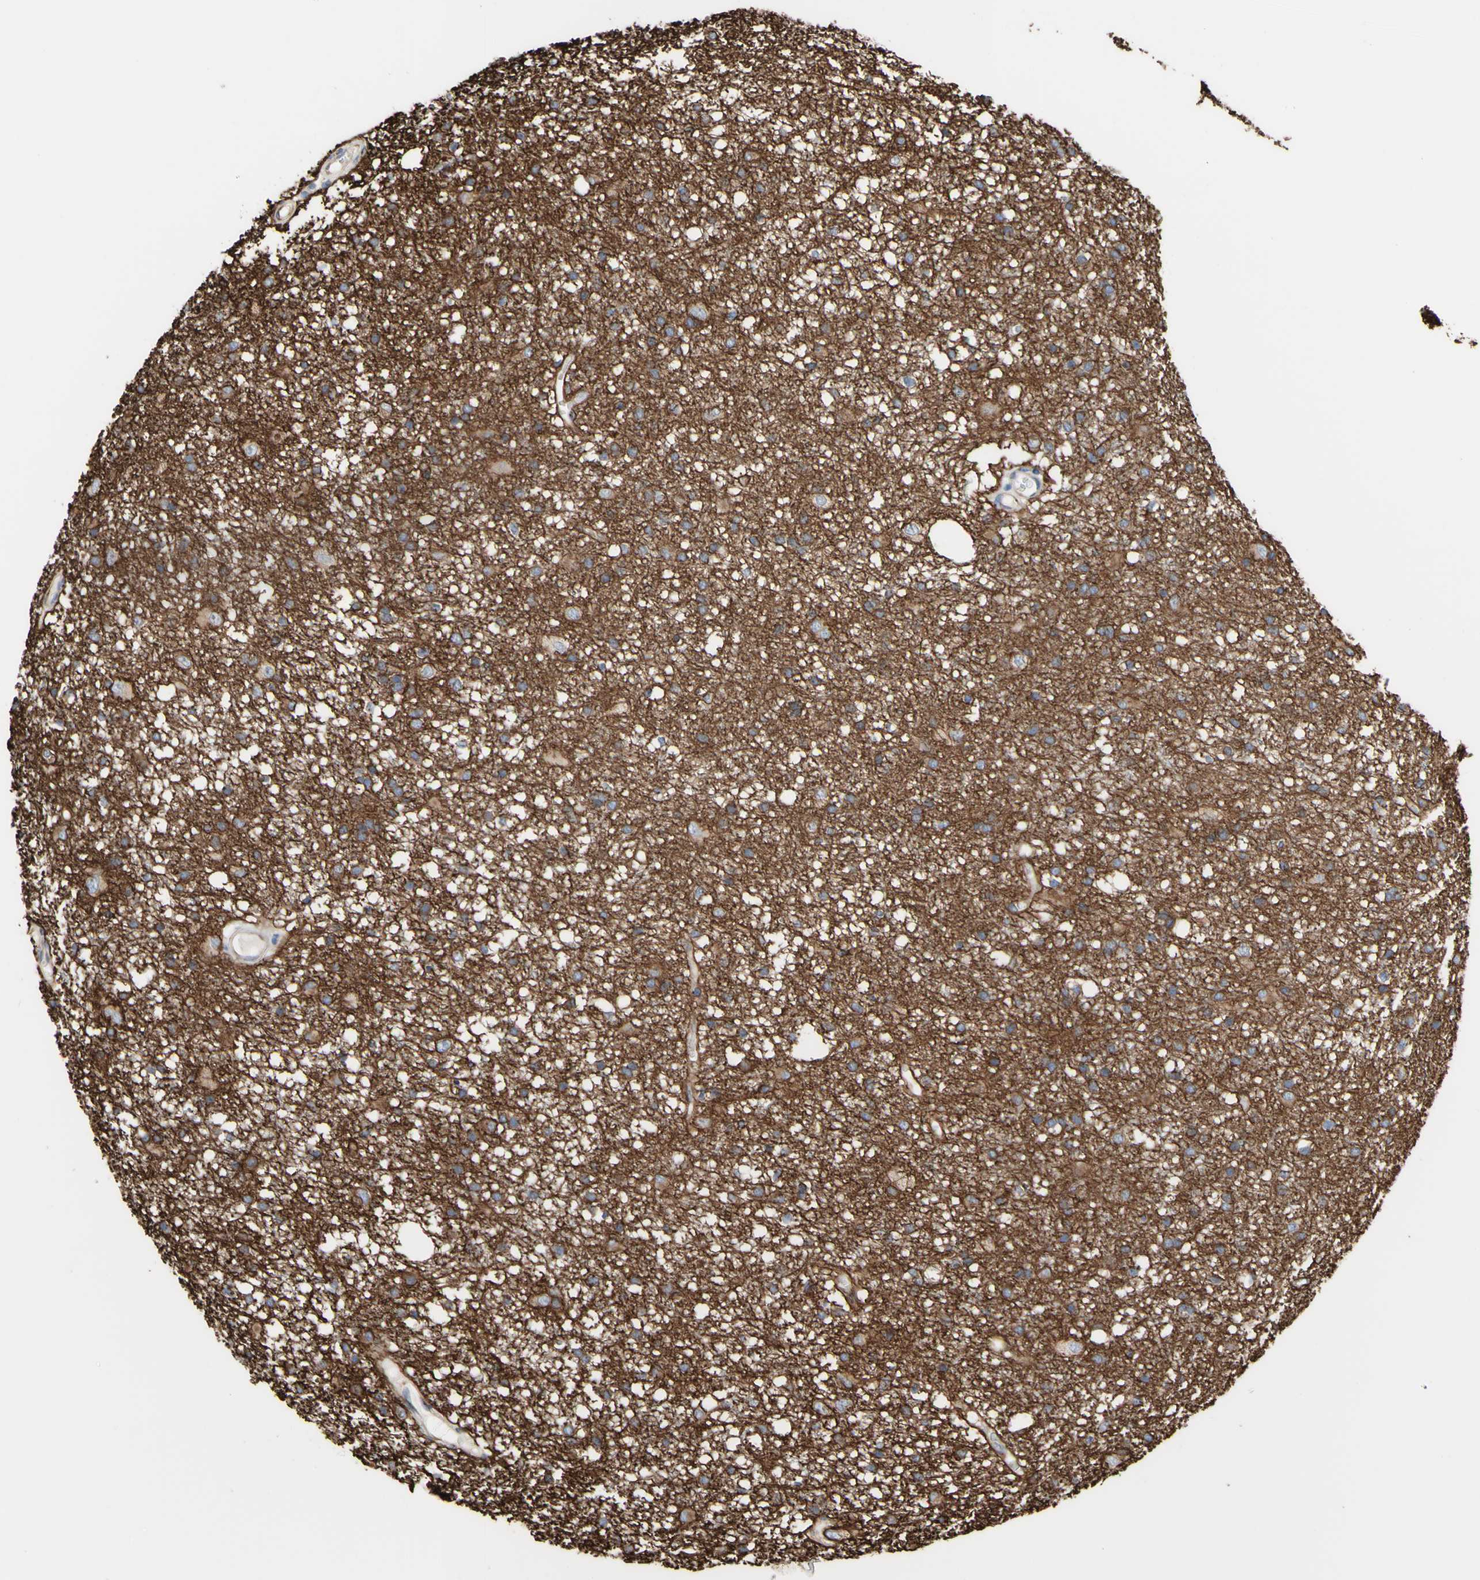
{"staining": {"intensity": "weak", "quantity": ">75%", "location": "cytoplasmic/membranous"}, "tissue": "glioma", "cell_type": "Tumor cells", "image_type": "cancer", "snomed": [{"axis": "morphology", "description": "Glioma, malignant, High grade"}, {"axis": "topography", "description": "Brain"}], "caption": "Tumor cells display low levels of weak cytoplasmic/membranous staining in about >75% of cells in human glioma.", "gene": "LRIG3", "patient": {"sex": "female", "age": 59}}